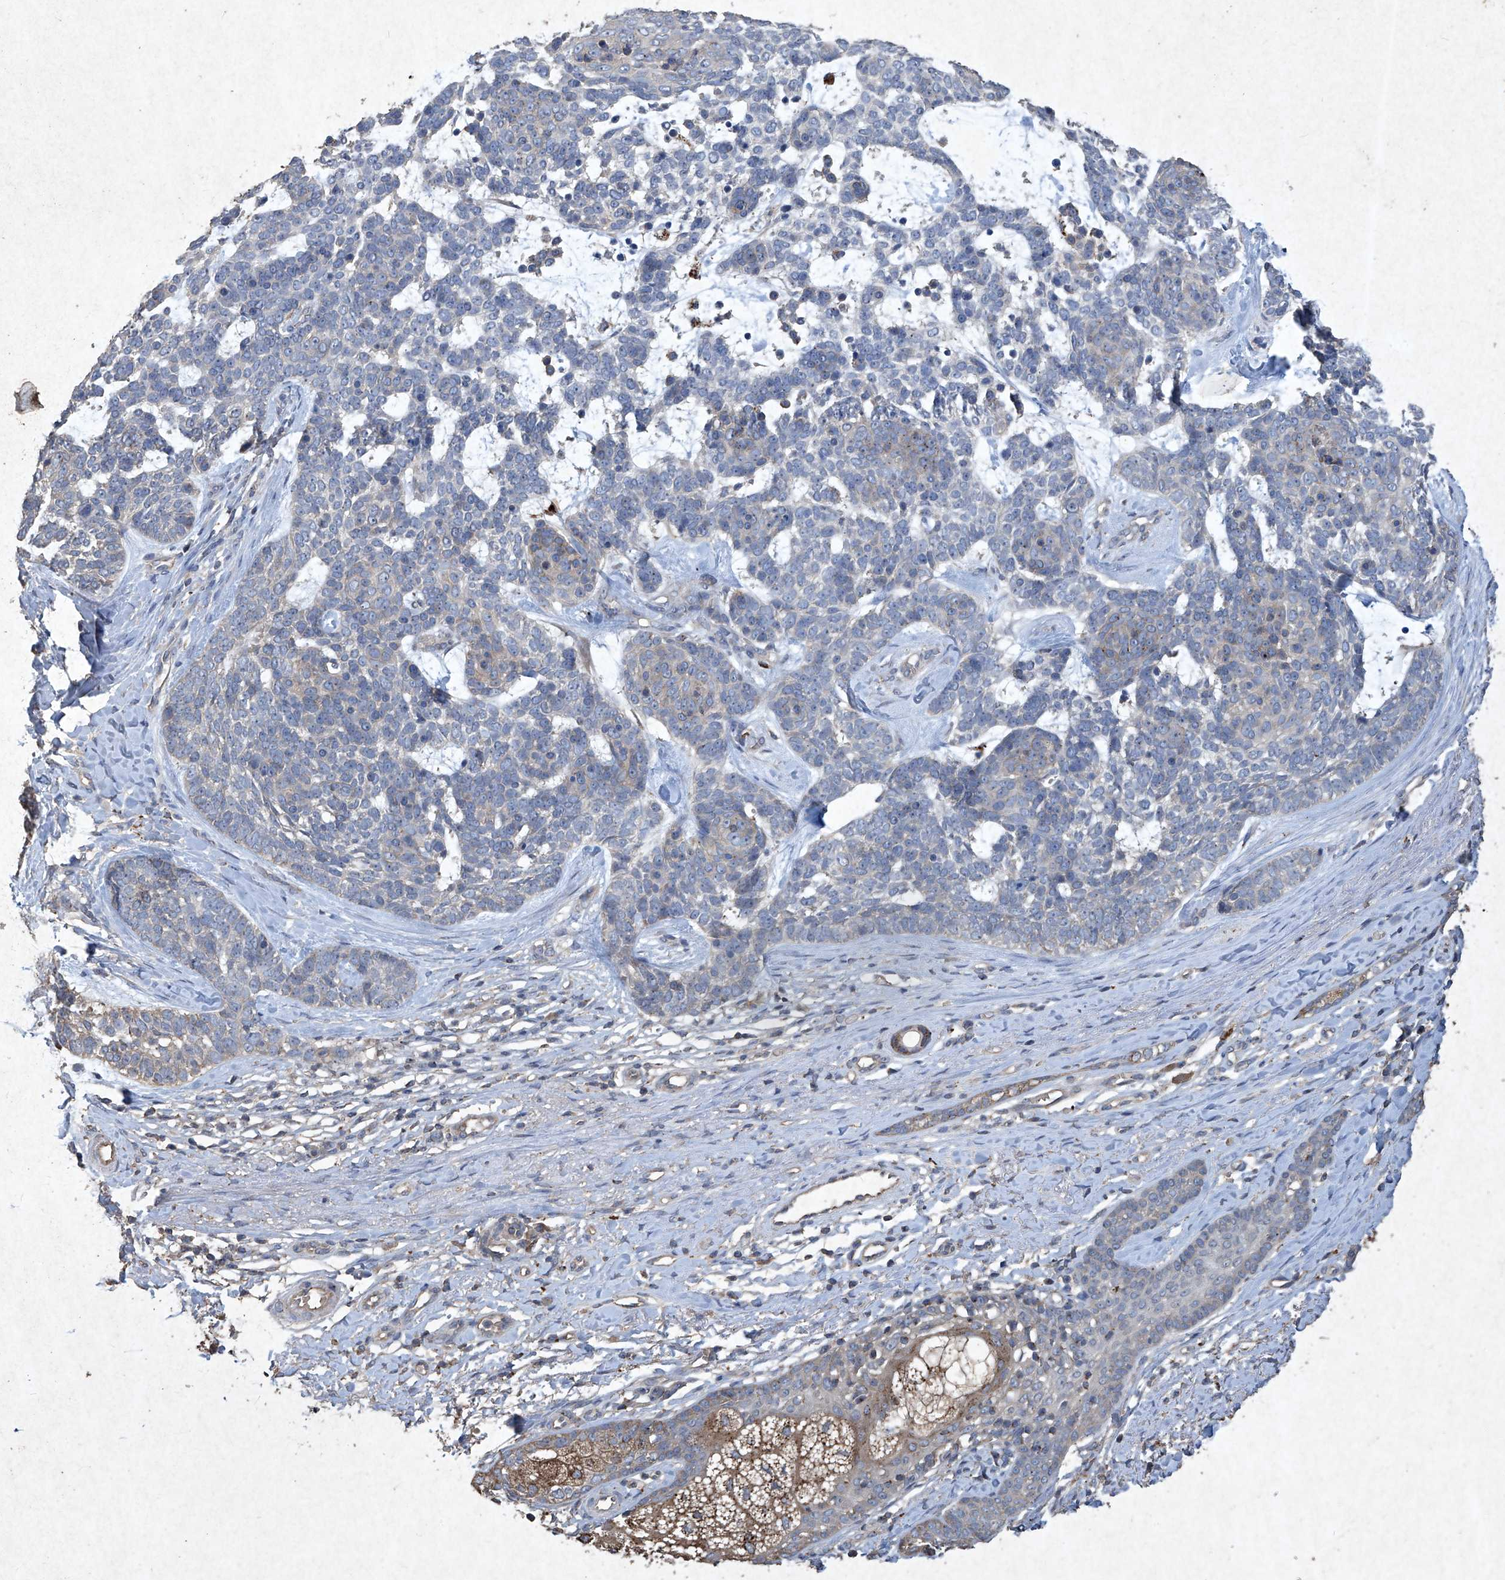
{"staining": {"intensity": "weak", "quantity": "<25%", "location": "cytoplasmic/membranous"}, "tissue": "skin cancer", "cell_type": "Tumor cells", "image_type": "cancer", "snomed": [{"axis": "morphology", "description": "Basal cell carcinoma"}, {"axis": "topography", "description": "Skin"}], "caption": "Immunohistochemical staining of skin cancer (basal cell carcinoma) demonstrates no significant staining in tumor cells.", "gene": "MED16", "patient": {"sex": "female", "age": 81}}